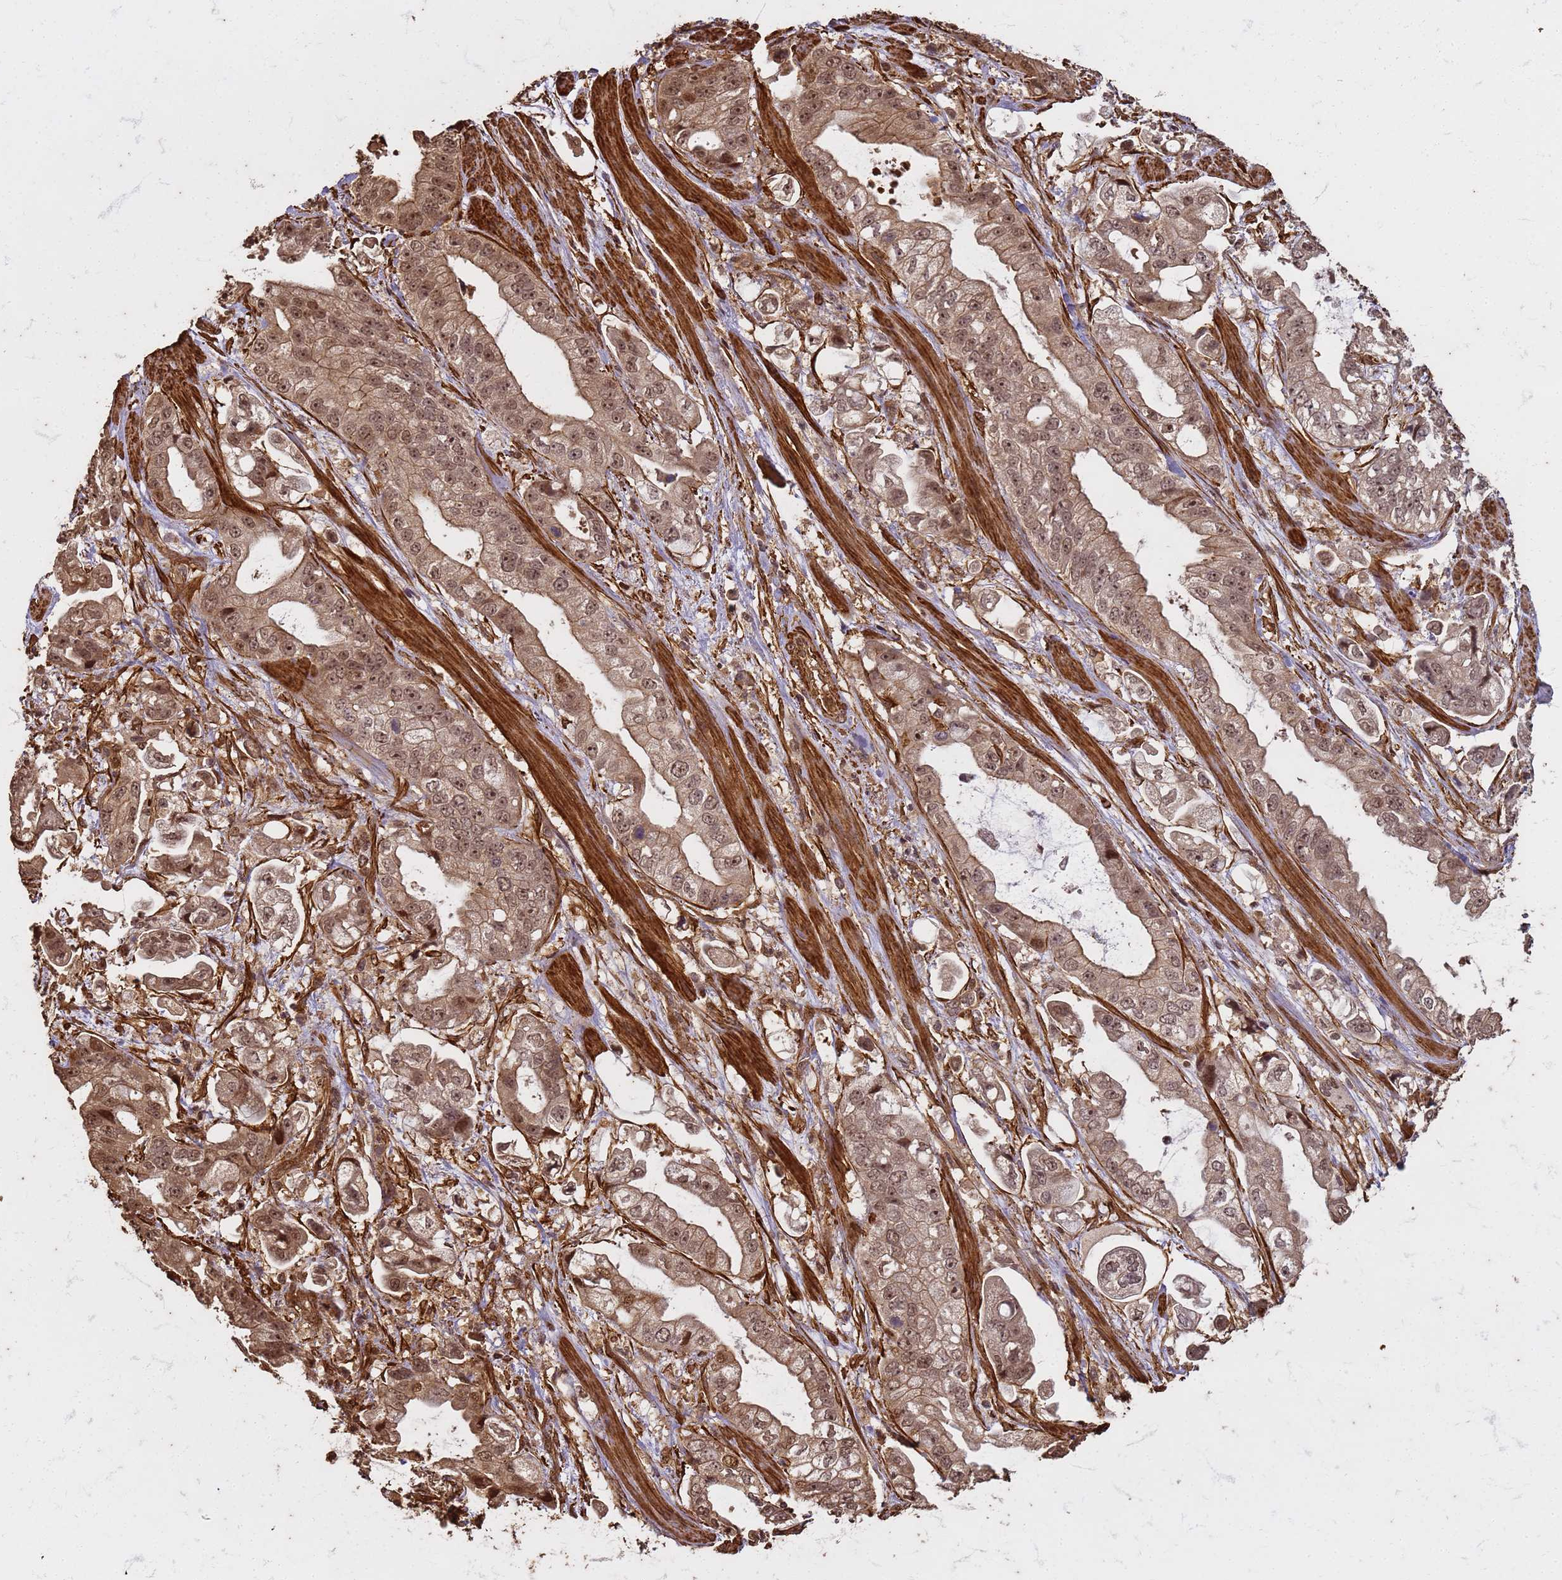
{"staining": {"intensity": "moderate", "quantity": ">75%", "location": "cytoplasmic/membranous,nuclear"}, "tissue": "stomach cancer", "cell_type": "Tumor cells", "image_type": "cancer", "snomed": [{"axis": "morphology", "description": "Adenocarcinoma, NOS"}, {"axis": "topography", "description": "Stomach"}], "caption": "Immunohistochemical staining of stomach adenocarcinoma reveals medium levels of moderate cytoplasmic/membranous and nuclear positivity in about >75% of tumor cells. The staining was performed using DAB (3,3'-diaminobenzidine) to visualize the protein expression in brown, while the nuclei were stained in blue with hematoxylin (Magnification: 20x).", "gene": "KIF26A", "patient": {"sex": "male", "age": 62}}